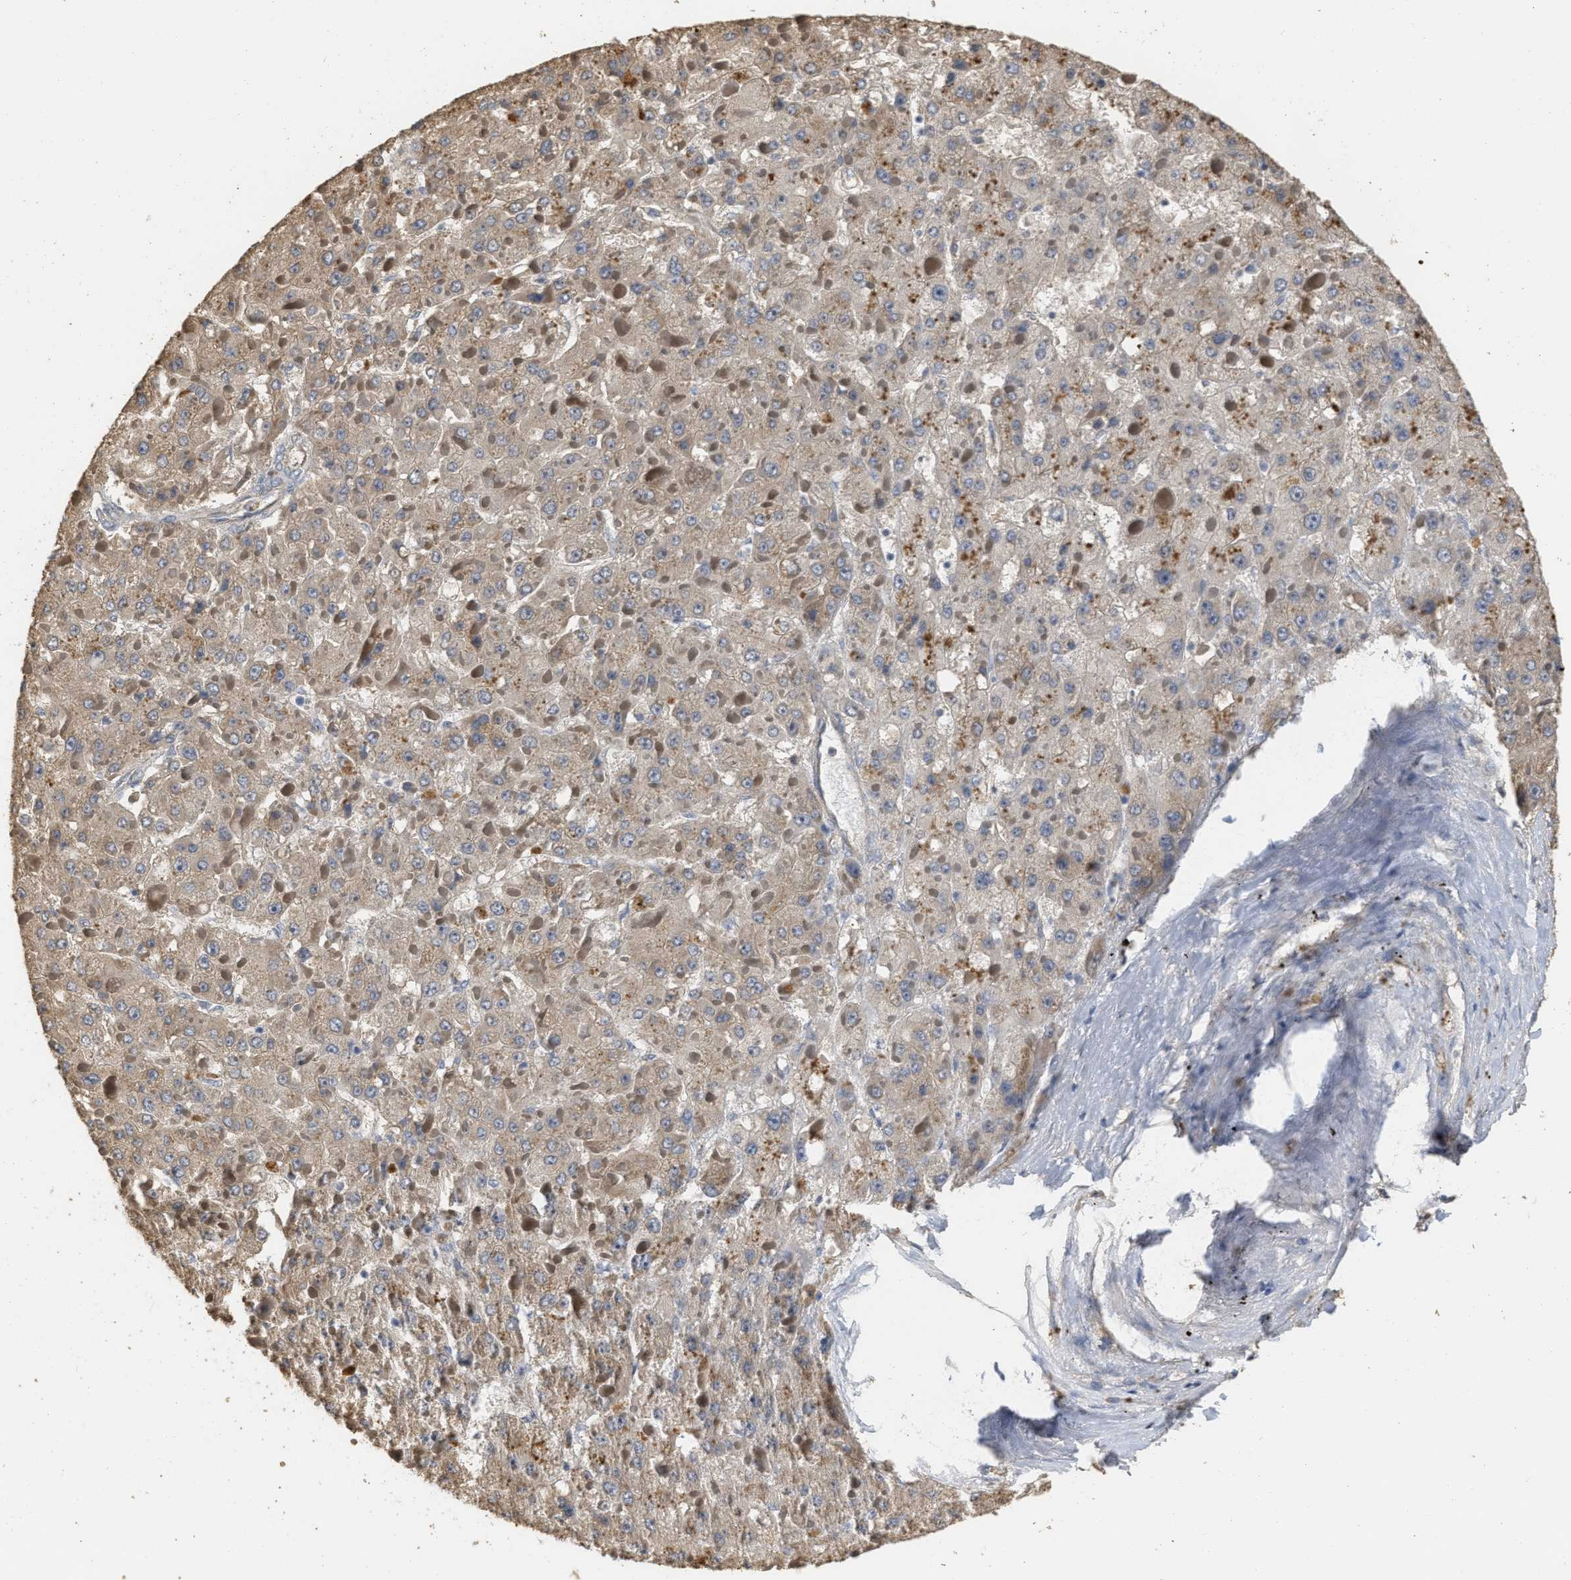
{"staining": {"intensity": "moderate", "quantity": ">75%", "location": "cytoplasmic/membranous"}, "tissue": "liver cancer", "cell_type": "Tumor cells", "image_type": "cancer", "snomed": [{"axis": "morphology", "description": "Carcinoma, Hepatocellular, NOS"}, {"axis": "topography", "description": "Liver"}], "caption": "IHC image of neoplastic tissue: human hepatocellular carcinoma (liver) stained using IHC displays medium levels of moderate protein expression localized specifically in the cytoplasmic/membranous of tumor cells, appearing as a cytoplasmic/membranous brown color.", "gene": "NCS1", "patient": {"sex": "female", "age": 73}}